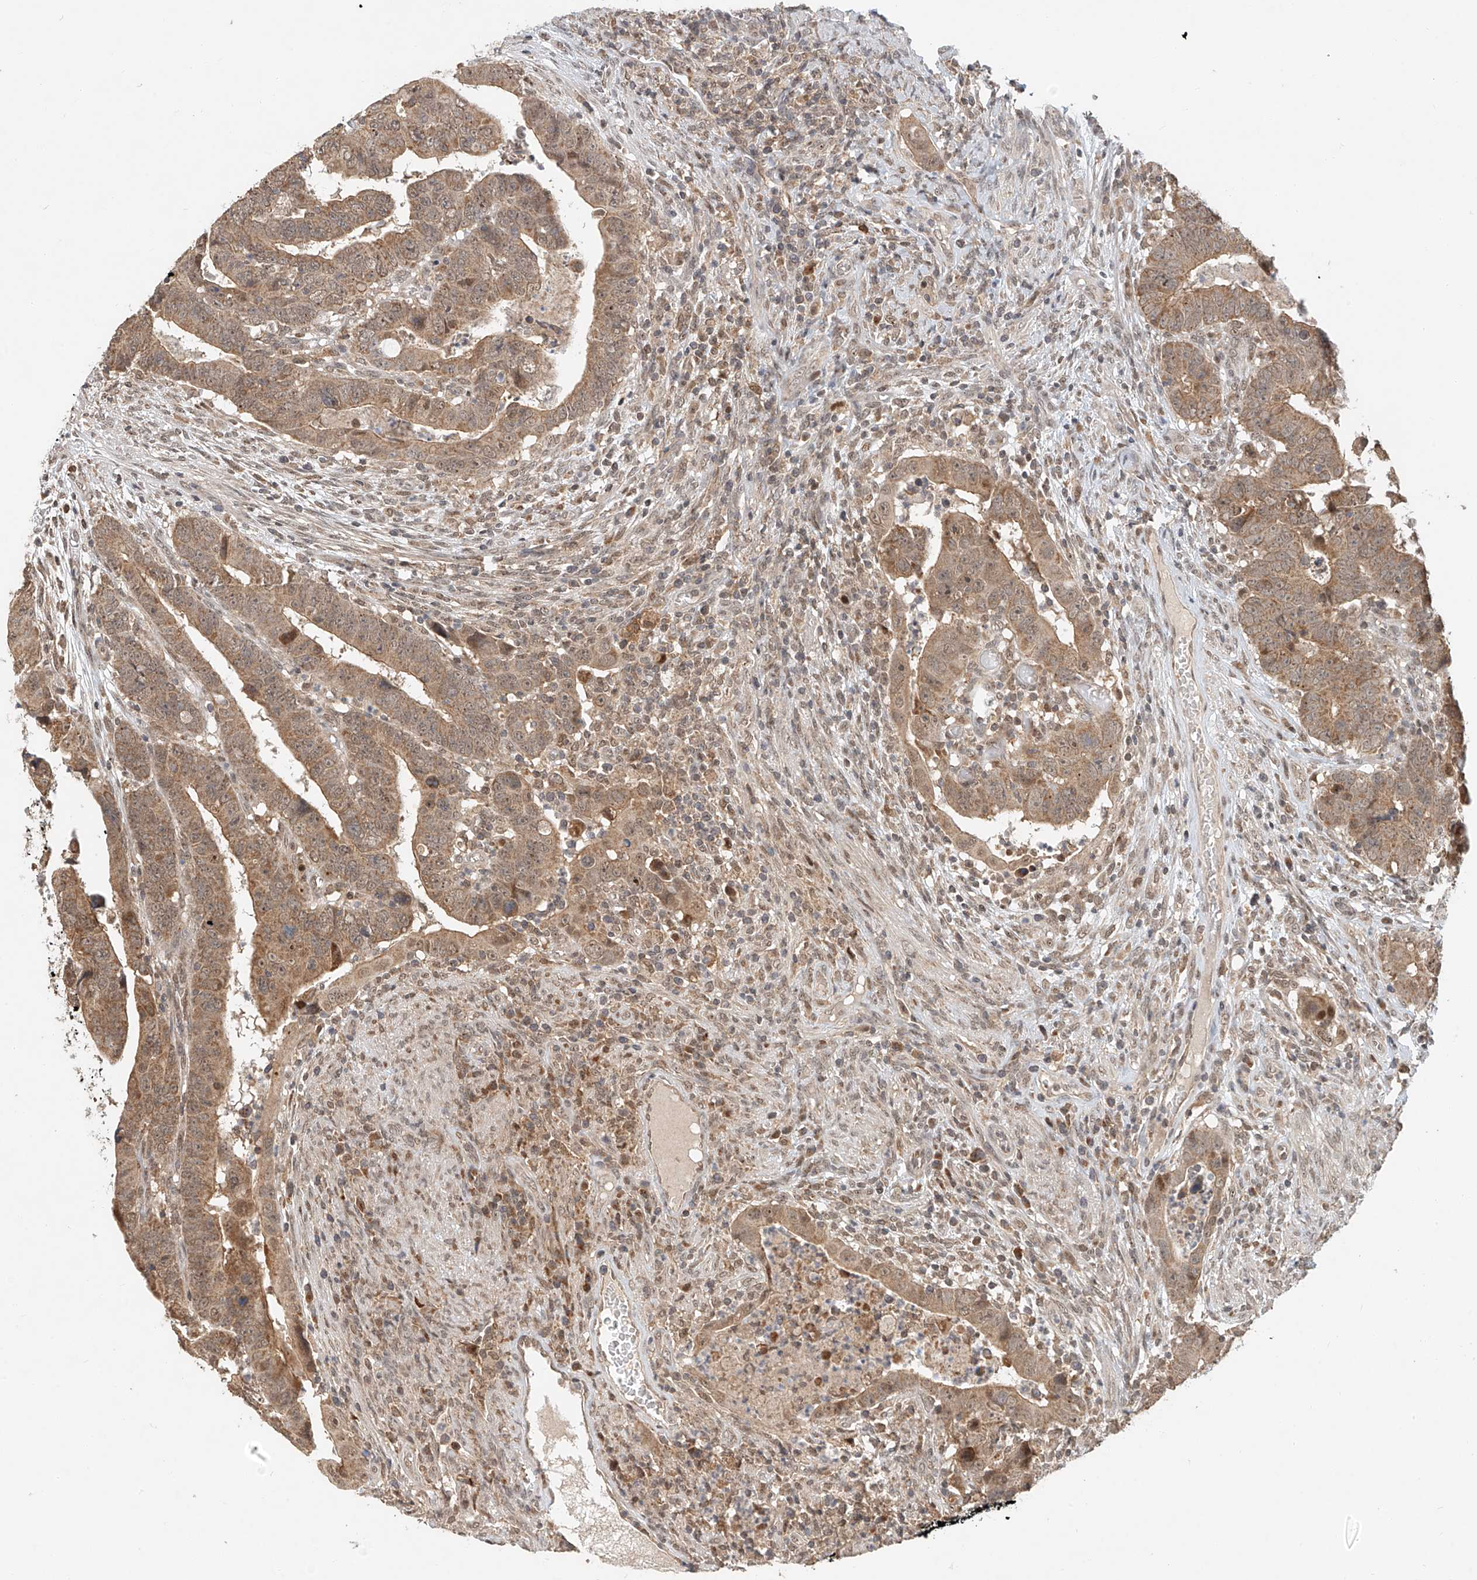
{"staining": {"intensity": "moderate", "quantity": ">75%", "location": "cytoplasmic/membranous,nuclear"}, "tissue": "colorectal cancer", "cell_type": "Tumor cells", "image_type": "cancer", "snomed": [{"axis": "morphology", "description": "Normal tissue, NOS"}, {"axis": "morphology", "description": "Adenocarcinoma, NOS"}, {"axis": "topography", "description": "Rectum"}], "caption": "About >75% of tumor cells in human colorectal cancer (adenocarcinoma) reveal moderate cytoplasmic/membranous and nuclear protein expression as visualized by brown immunohistochemical staining.", "gene": "SYTL3", "patient": {"sex": "female", "age": 65}}